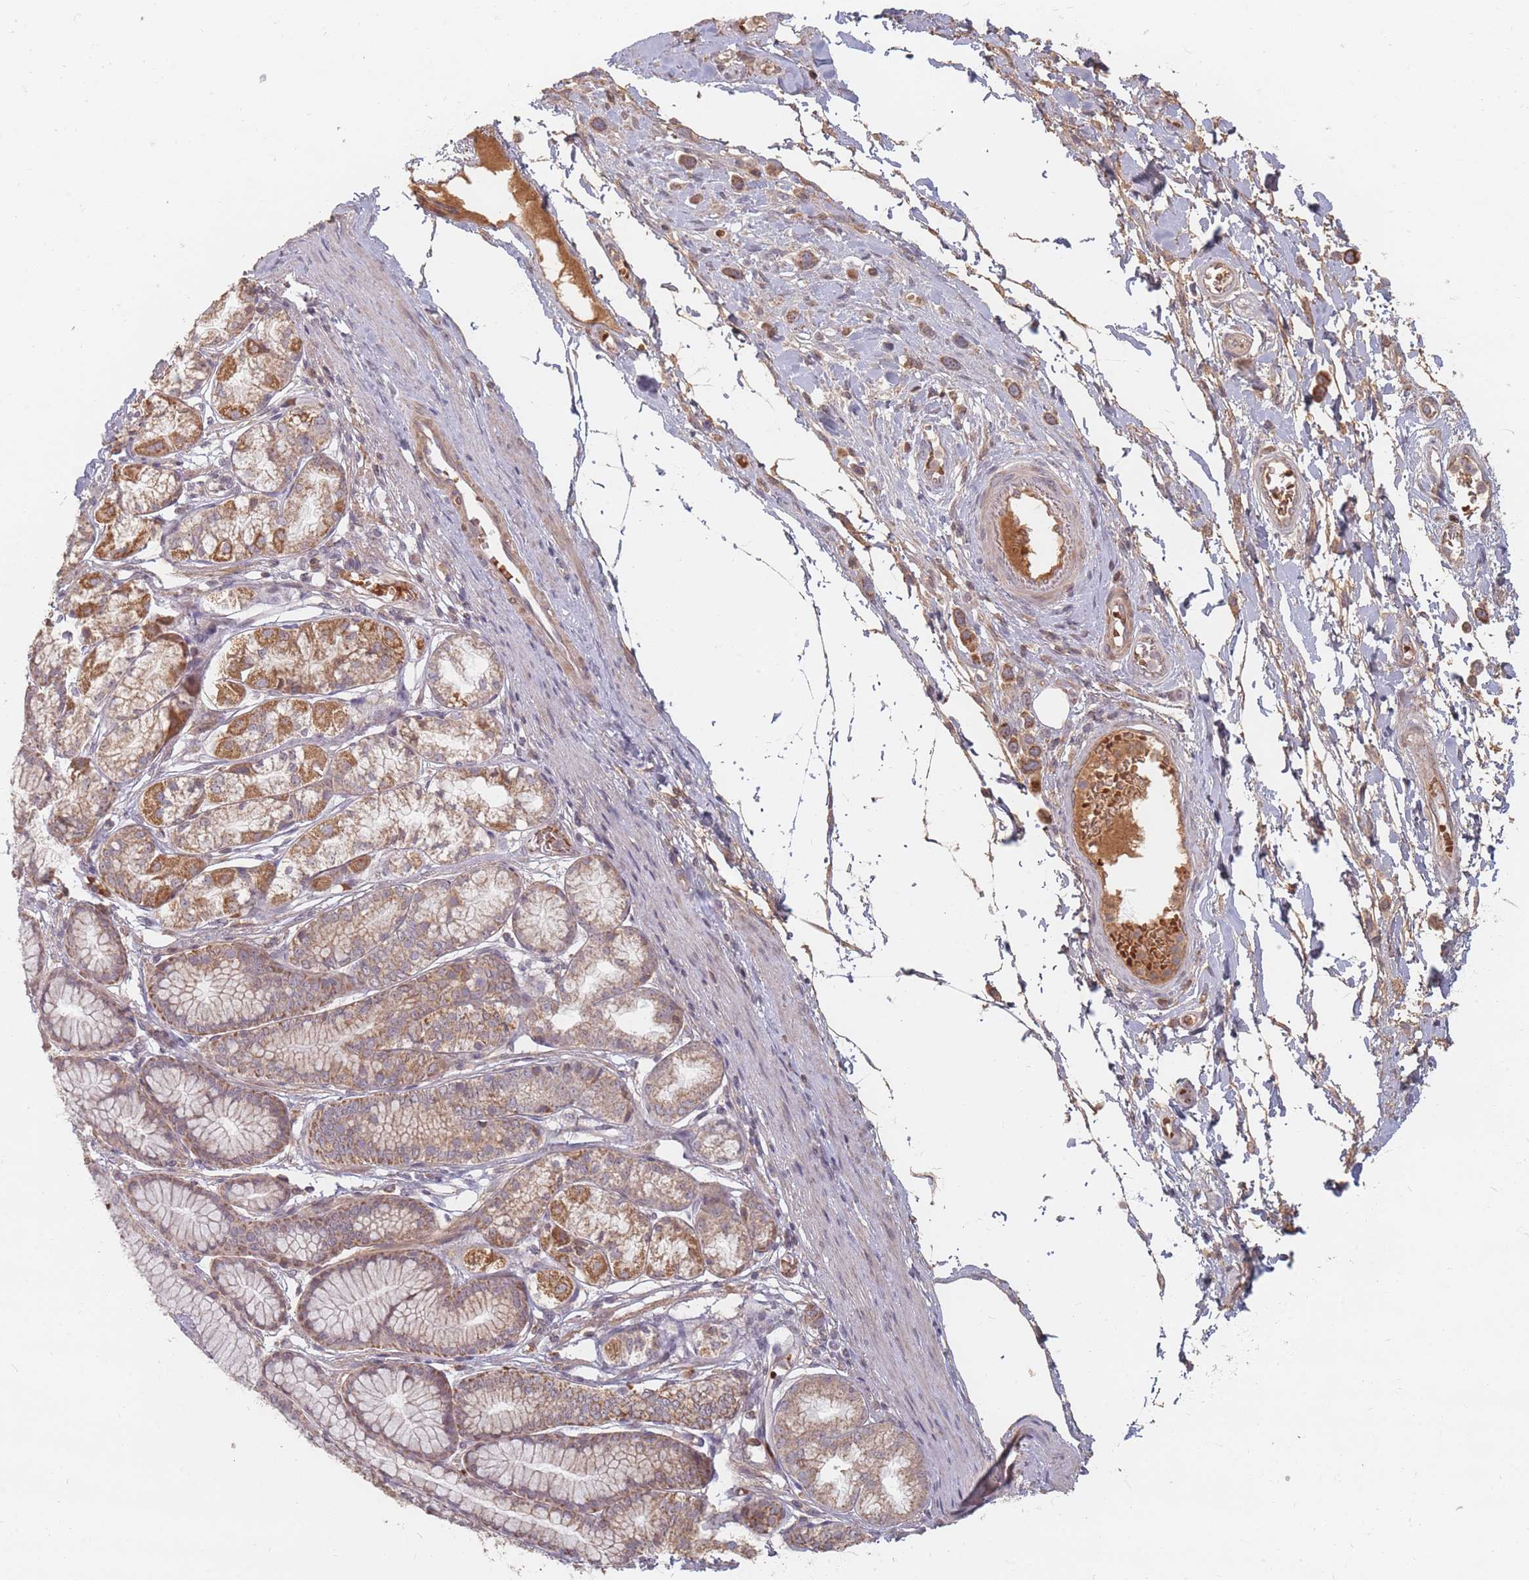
{"staining": {"intensity": "moderate", "quantity": ">75%", "location": "cytoplasmic/membranous"}, "tissue": "stomach cancer", "cell_type": "Tumor cells", "image_type": "cancer", "snomed": [{"axis": "morphology", "description": "Adenocarcinoma, NOS"}, {"axis": "topography", "description": "Stomach"}], "caption": "A brown stain shows moderate cytoplasmic/membranous positivity of a protein in adenocarcinoma (stomach) tumor cells. (DAB (3,3'-diaminobenzidine) = brown stain, brightfield microscopy at high magnification).", "gene": "OR2M4", "patient": {"sex": "female", "age": 65}}